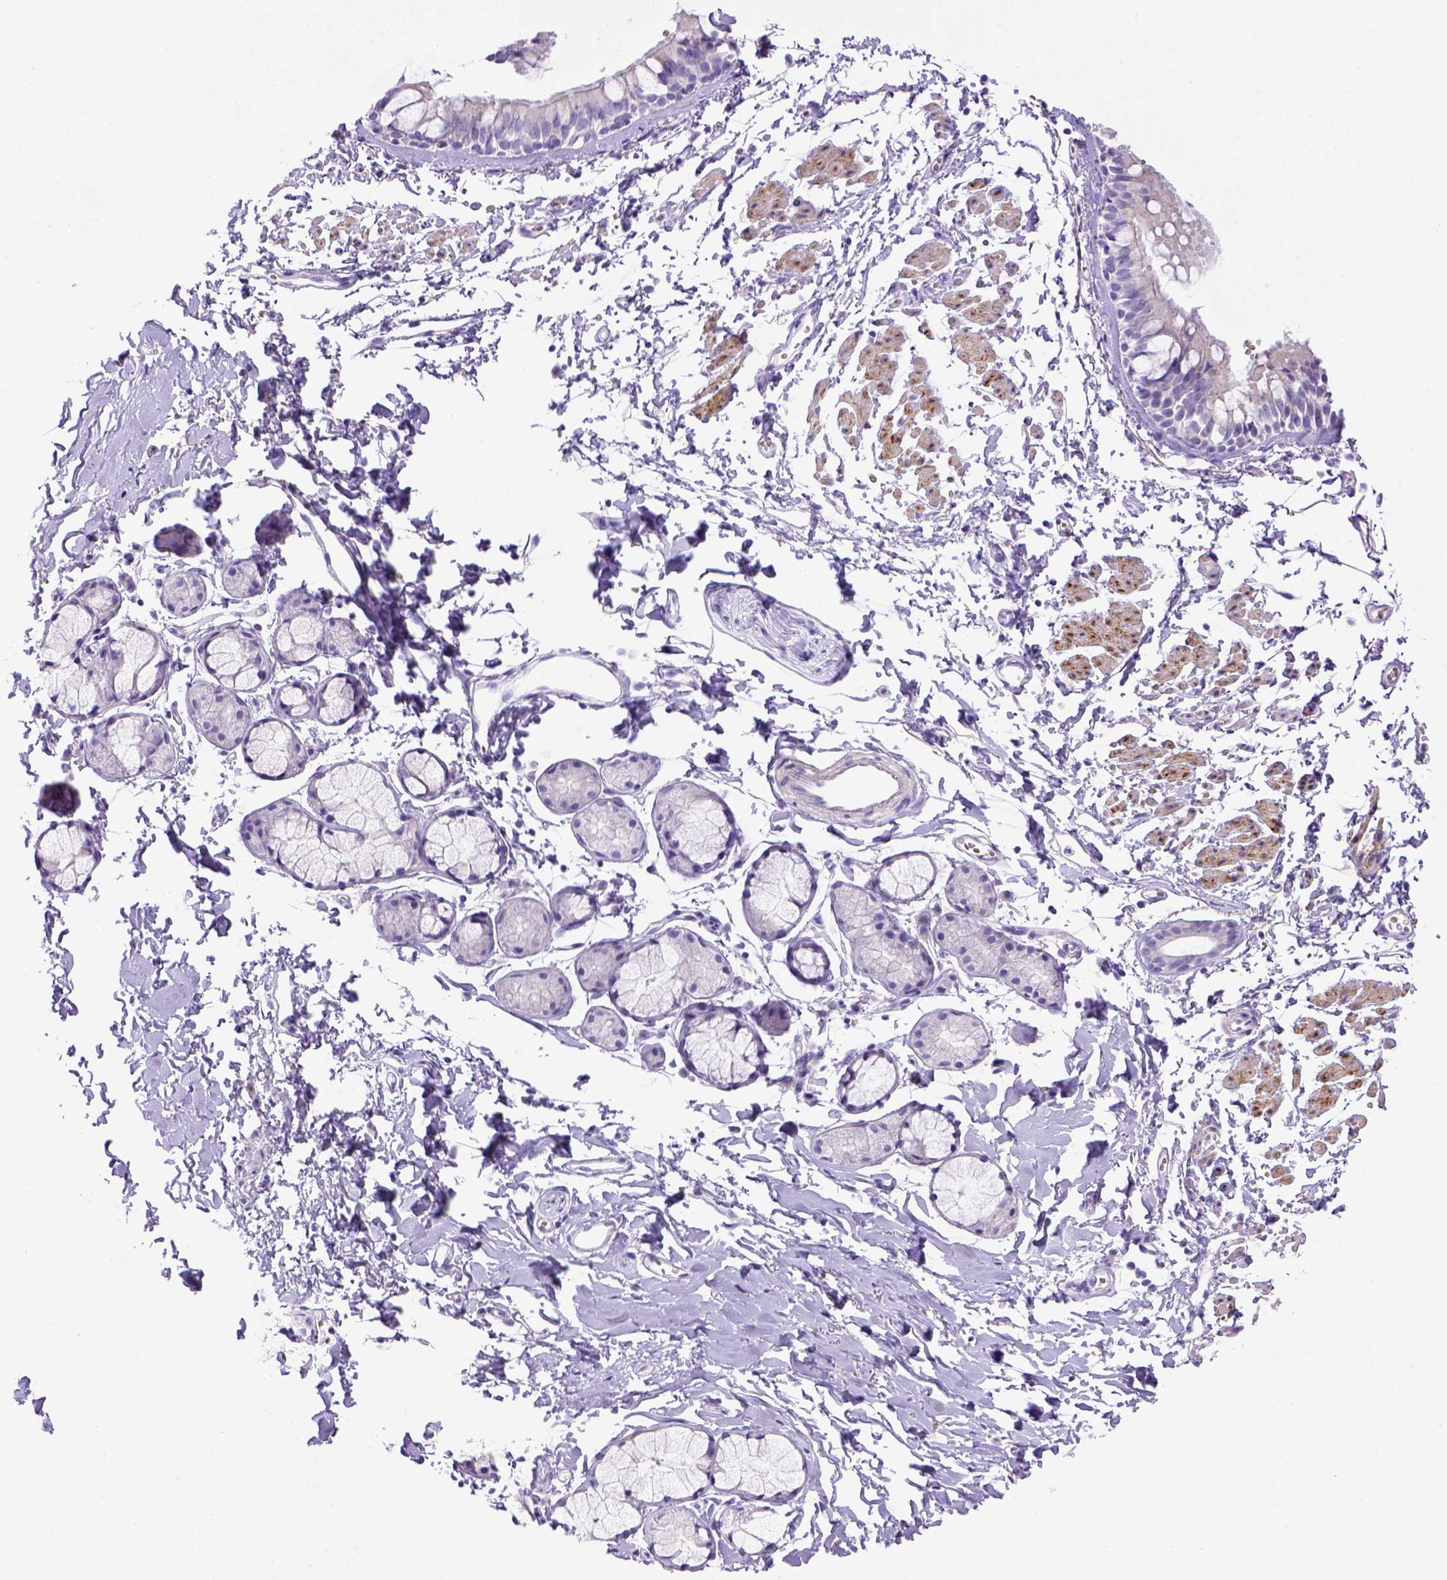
{"staining": {"intensity": "negative", "quantity": "none", "location": "none"}, "tissue": "bronchus", "cell_type": "Respiratory epithelial cells", "image_type": "normal", "snomed": [{"axis": "morphology", "description": "Normal tissue, NOS"}, {"axis": "topography", "description": "Cartilage tissue"}, {"axis": "topography", "description": "Bronchus"}], "caption": "An image of bronchus stained for a protein exhibits no brown staining in respiratory epithelial cells.", "gene": "BAAT", "patient": {"sex": "female", "age": 59}}